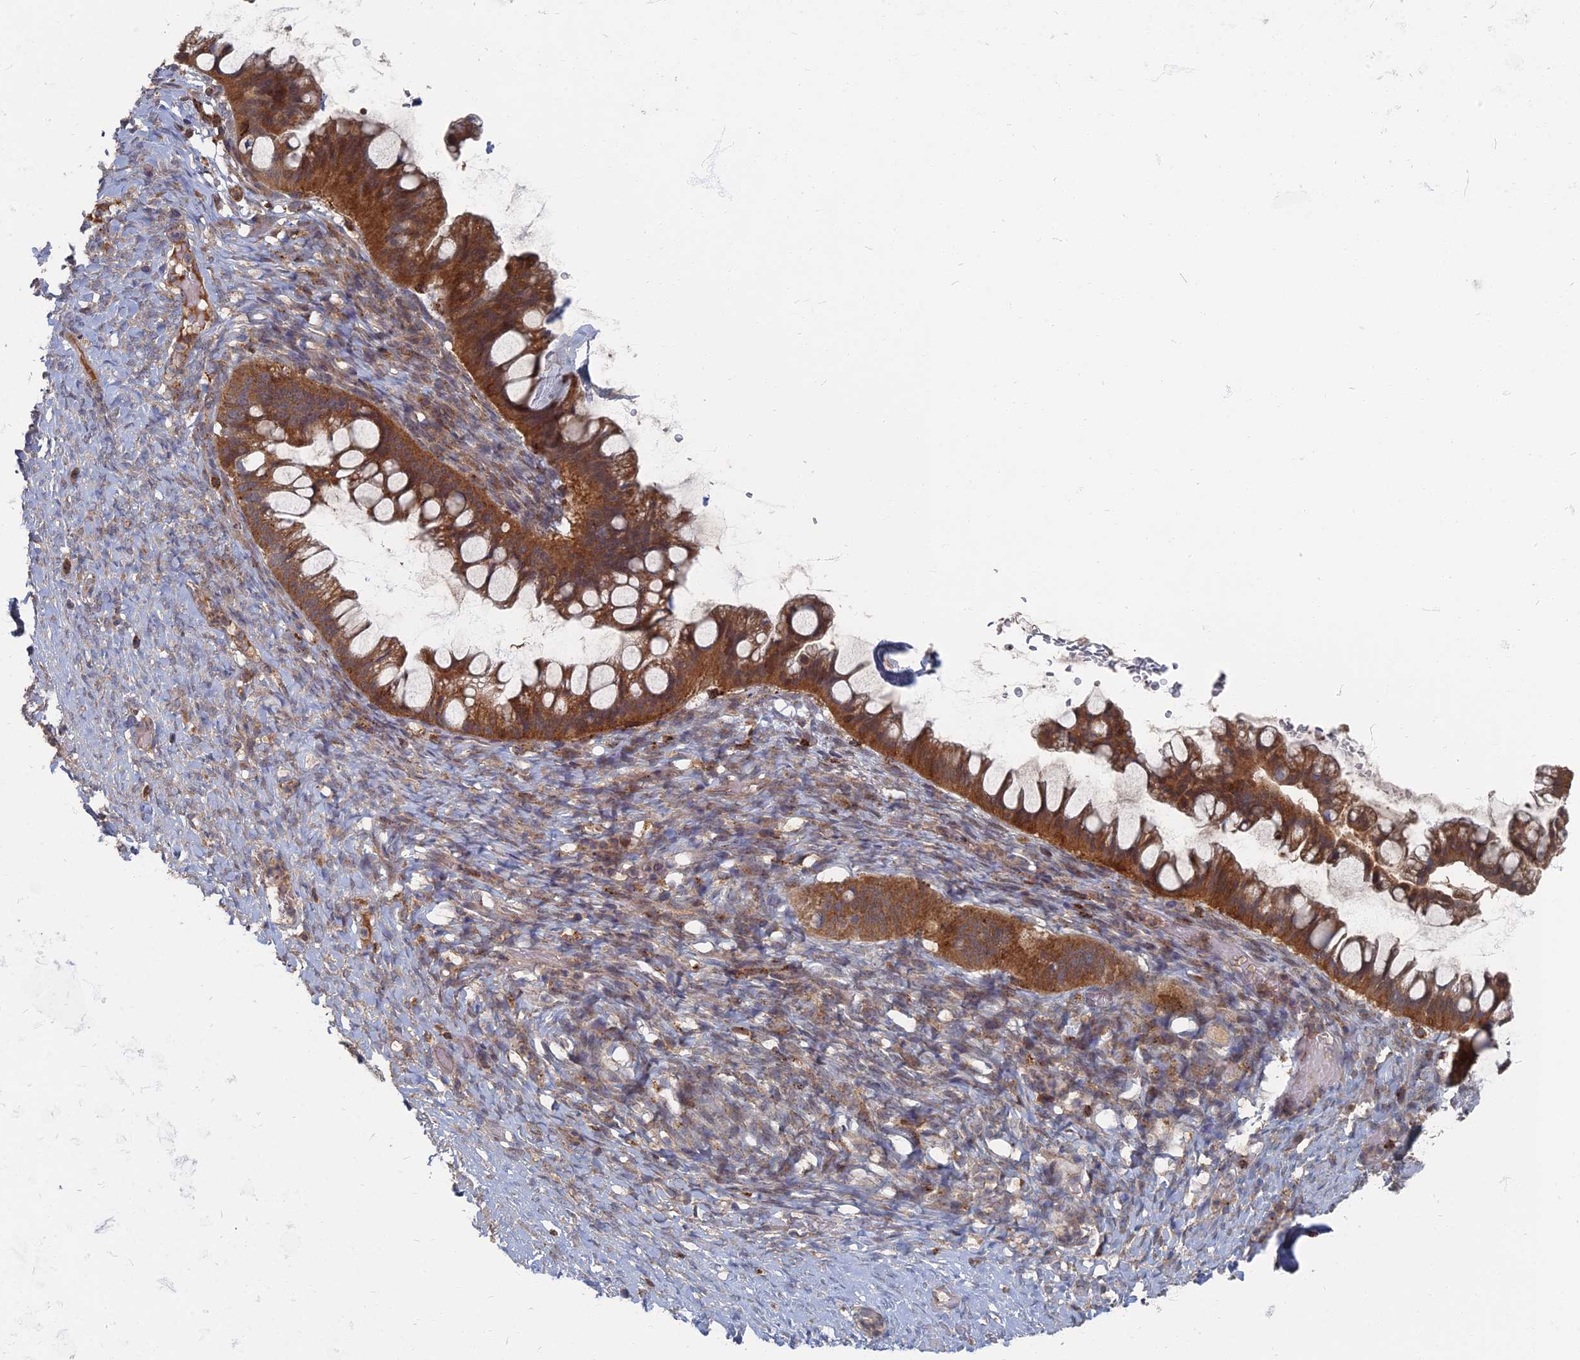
{"staining": {"intensity": "strong", "quantity": ">75%", "location": "cytoplasmic/membranous"}, "tissue": "ovarian cancer", "cell_type": "Tumor cells", "image_type": "cancer", "snomed": [{"axis": "morphology", "description": "Cystadenocarcinoma, mucinous, NOS"}, {"axis": "topography", "description": "Ovary"}], "caption": "Immunohistochemistry photomicrograph of human mucinous cystadenocarcinoma (ovarian) stained for a protein (brown), which displays high levels of strong cytoplasmic/membranous positivity in approximately >75% of tumor cells.", "gene": "PPCDC", "patient": {"sex": "female", "age": 73}}